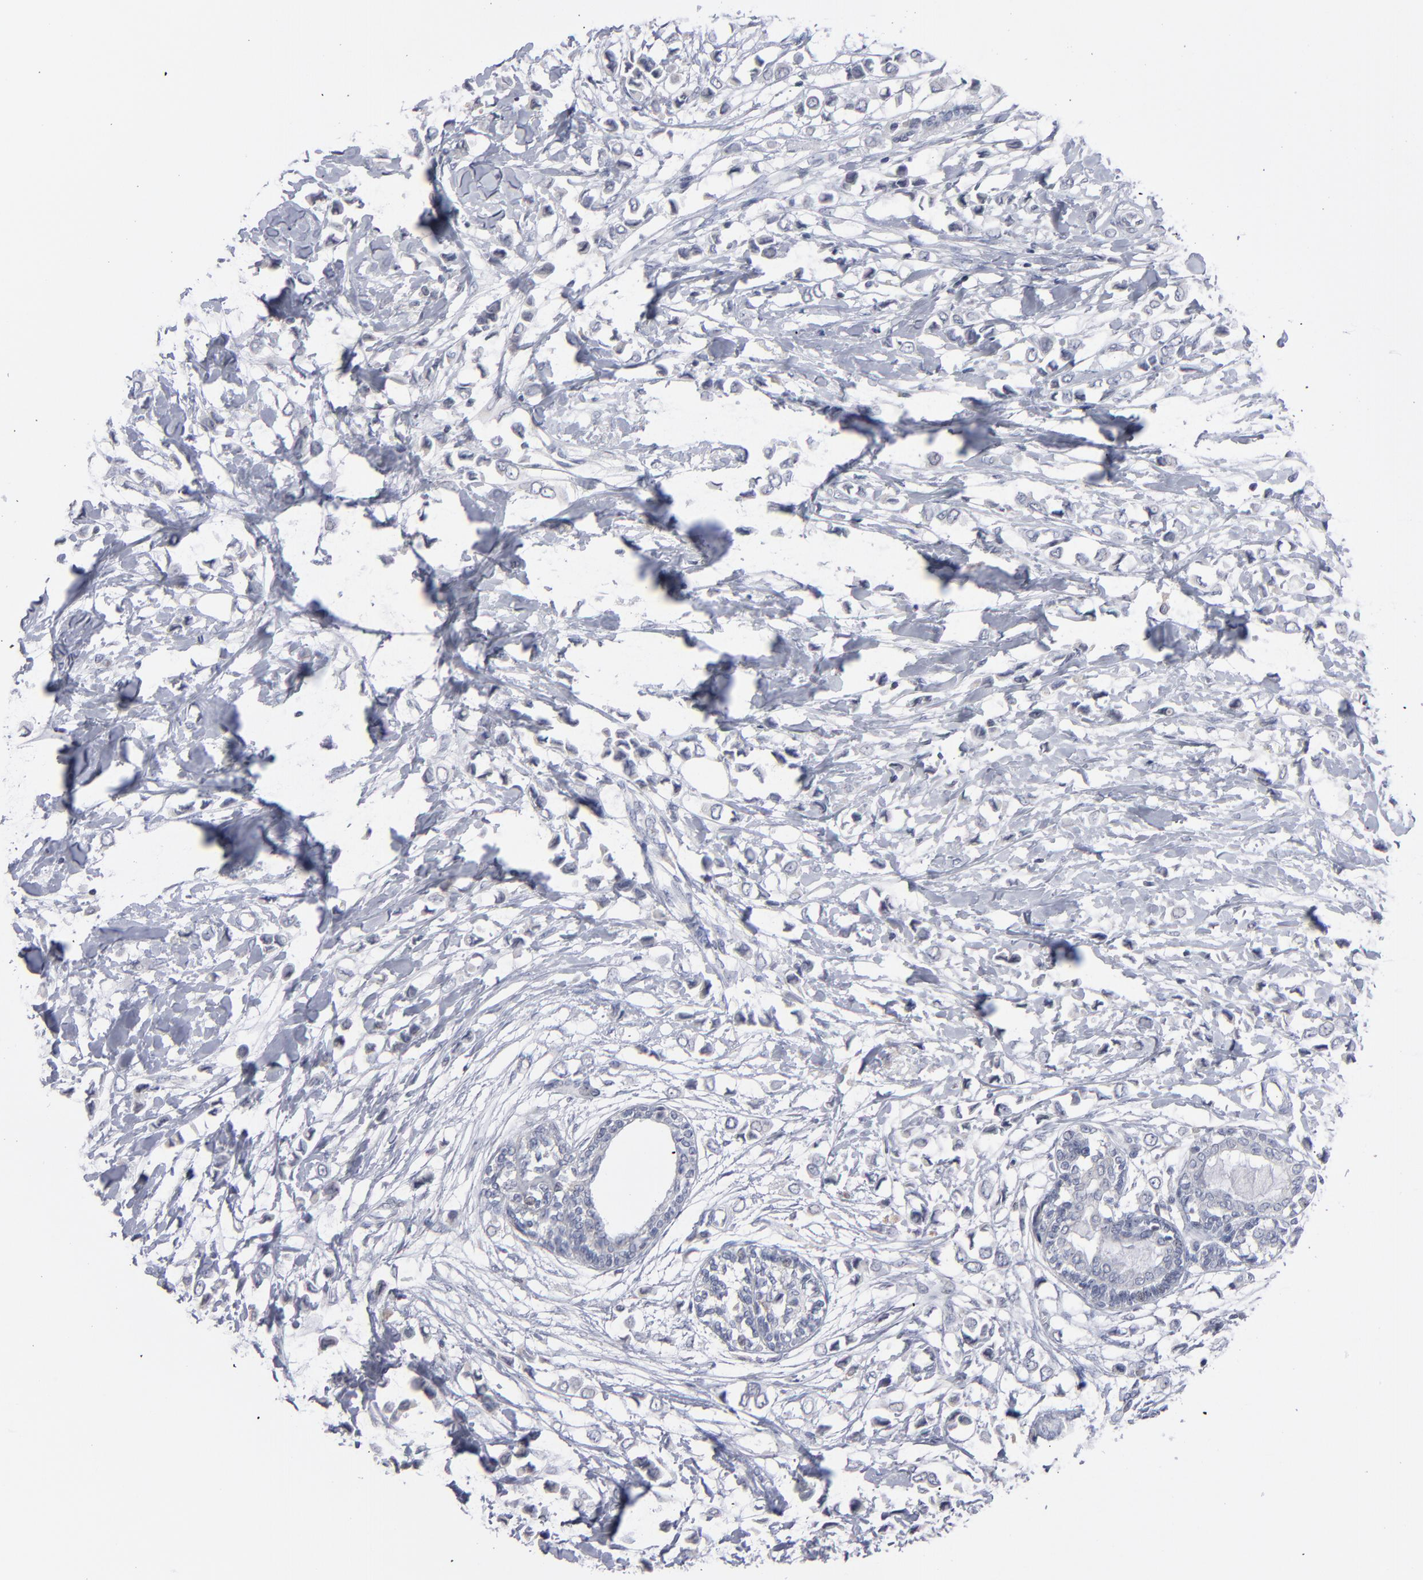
{"staining": {"intensity": "negative", "quantity": "none", "location": "none"}, "tissue": "breast cancer", "cell_type": "Tumor cells", "image_type": "cancer", "snomed": [{"axis": "morphology", "description": "Lobular carcinoma"}, {"axis": "topography", "description": "Breast"}], "caption": "This micrograph is of lobular carcinoma (breast) stained with immunohistochemistry (IHC) to label a protein in brown with the nuclei are counter-stained blue. There is no positivity in tumor cells. Brightfield microscopy of IHC stained with DAB (3,3'-diaminobenzidine) (brown) and hematoxylin (blue), captured at high magnification.", "gene": "RPH3A", "patient": {"sex": "female", "age": 51}}